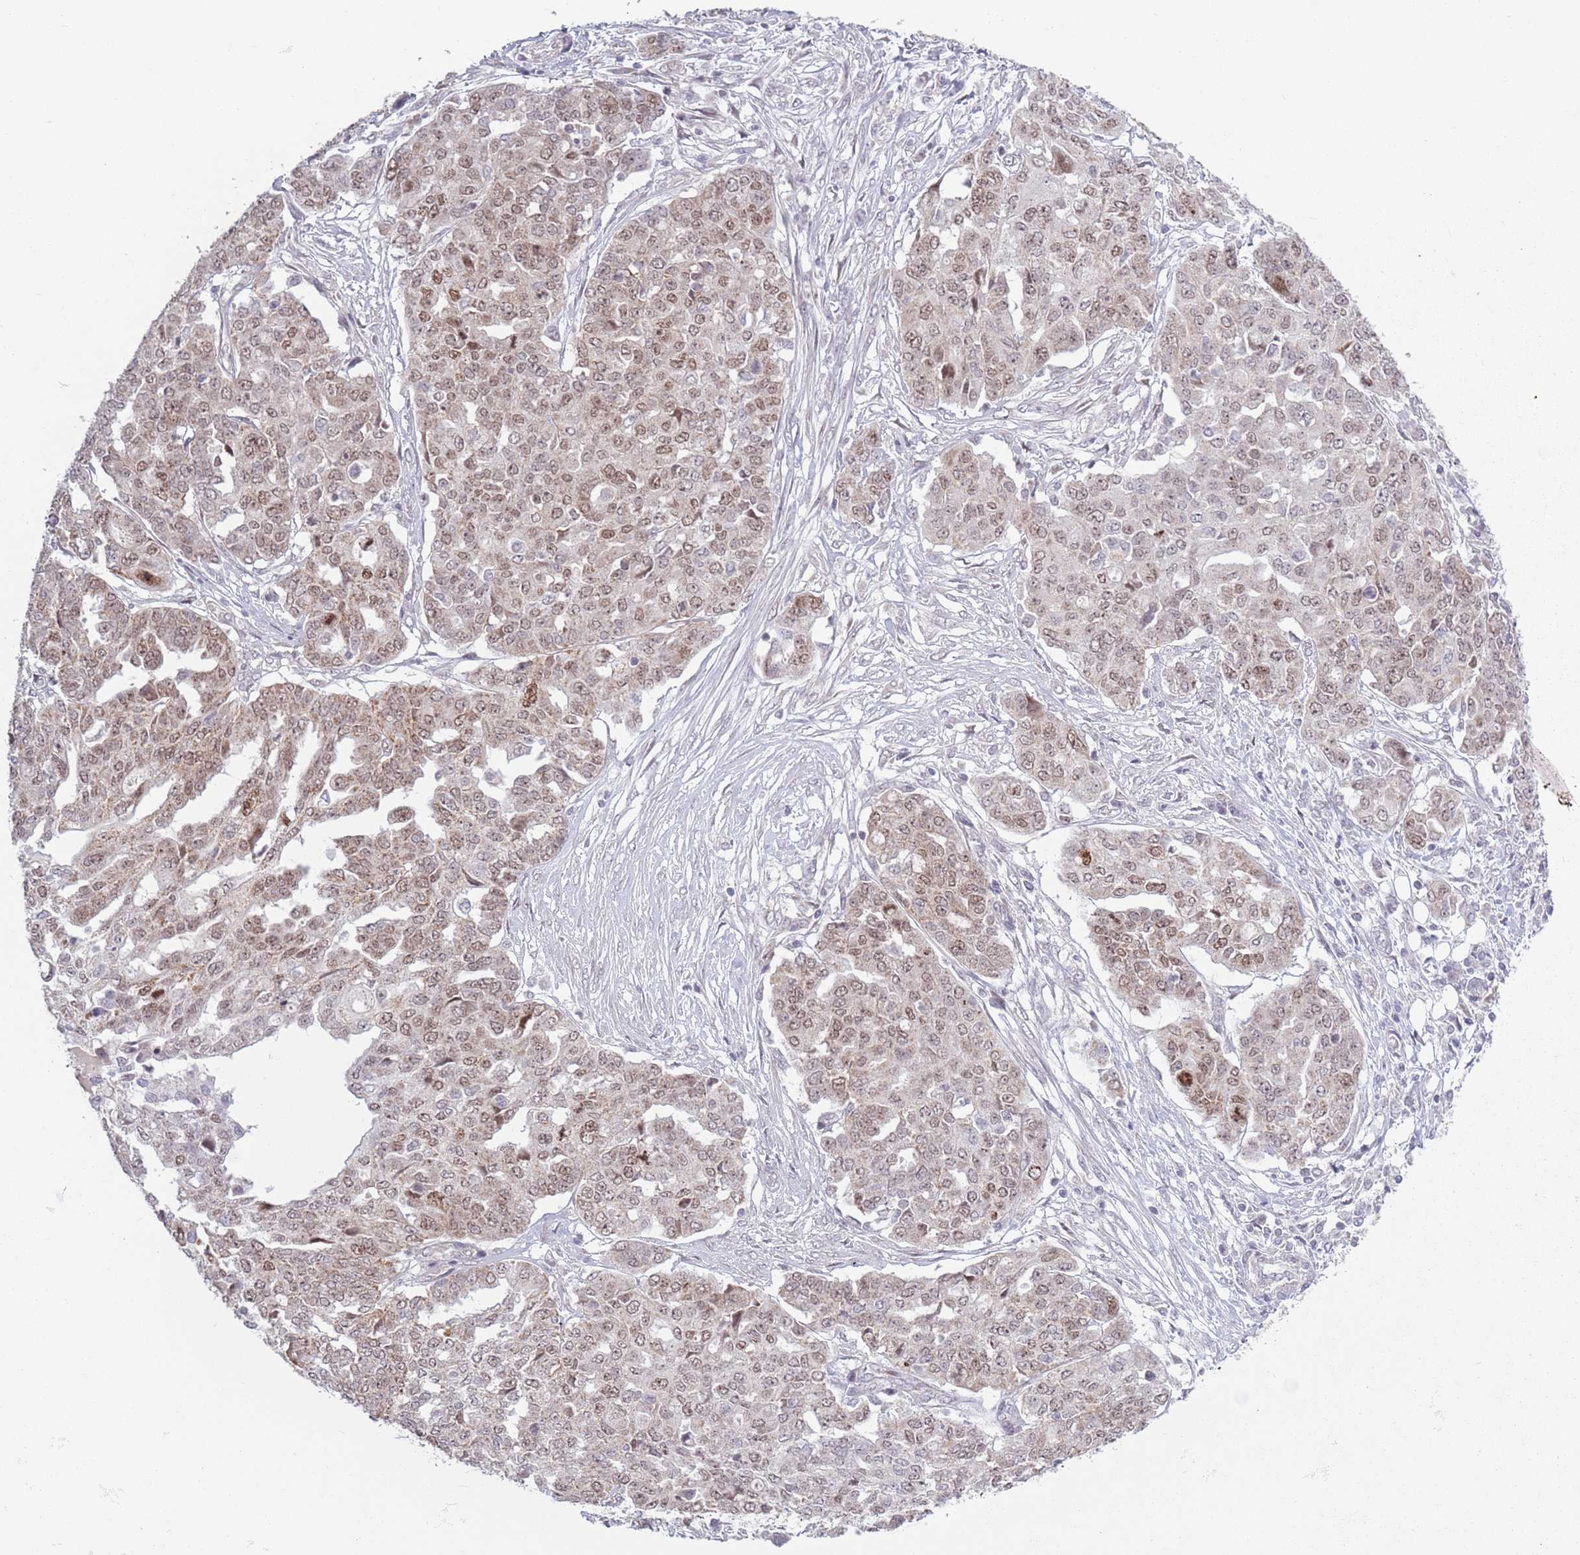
{"staining": {"intensity": "moderate", "quantity": "25%-75%", "location": "nuclear"}, "tissue": "ovarian cancer", "cell_type": "Tumor cells", "image_type": "cancer", "snomed": [{"axis": "morphology", "description": "Cystadenocarcinoma, serous, NOS"}, {"axis": "topography", "description": "Soft tissue"}, {"axis": "topography", "description": "Ovary"}], "caption": "An immunohistochemistry photomicrograph of tumor tissue is shown. Protein staining in brown shows moderate nuclear positivity in ovarian cancer (serous cystadenocarcinoma) within tumor cells.", "gene": "MRPL34", "patient": {"sex": "female", "age": 57}}